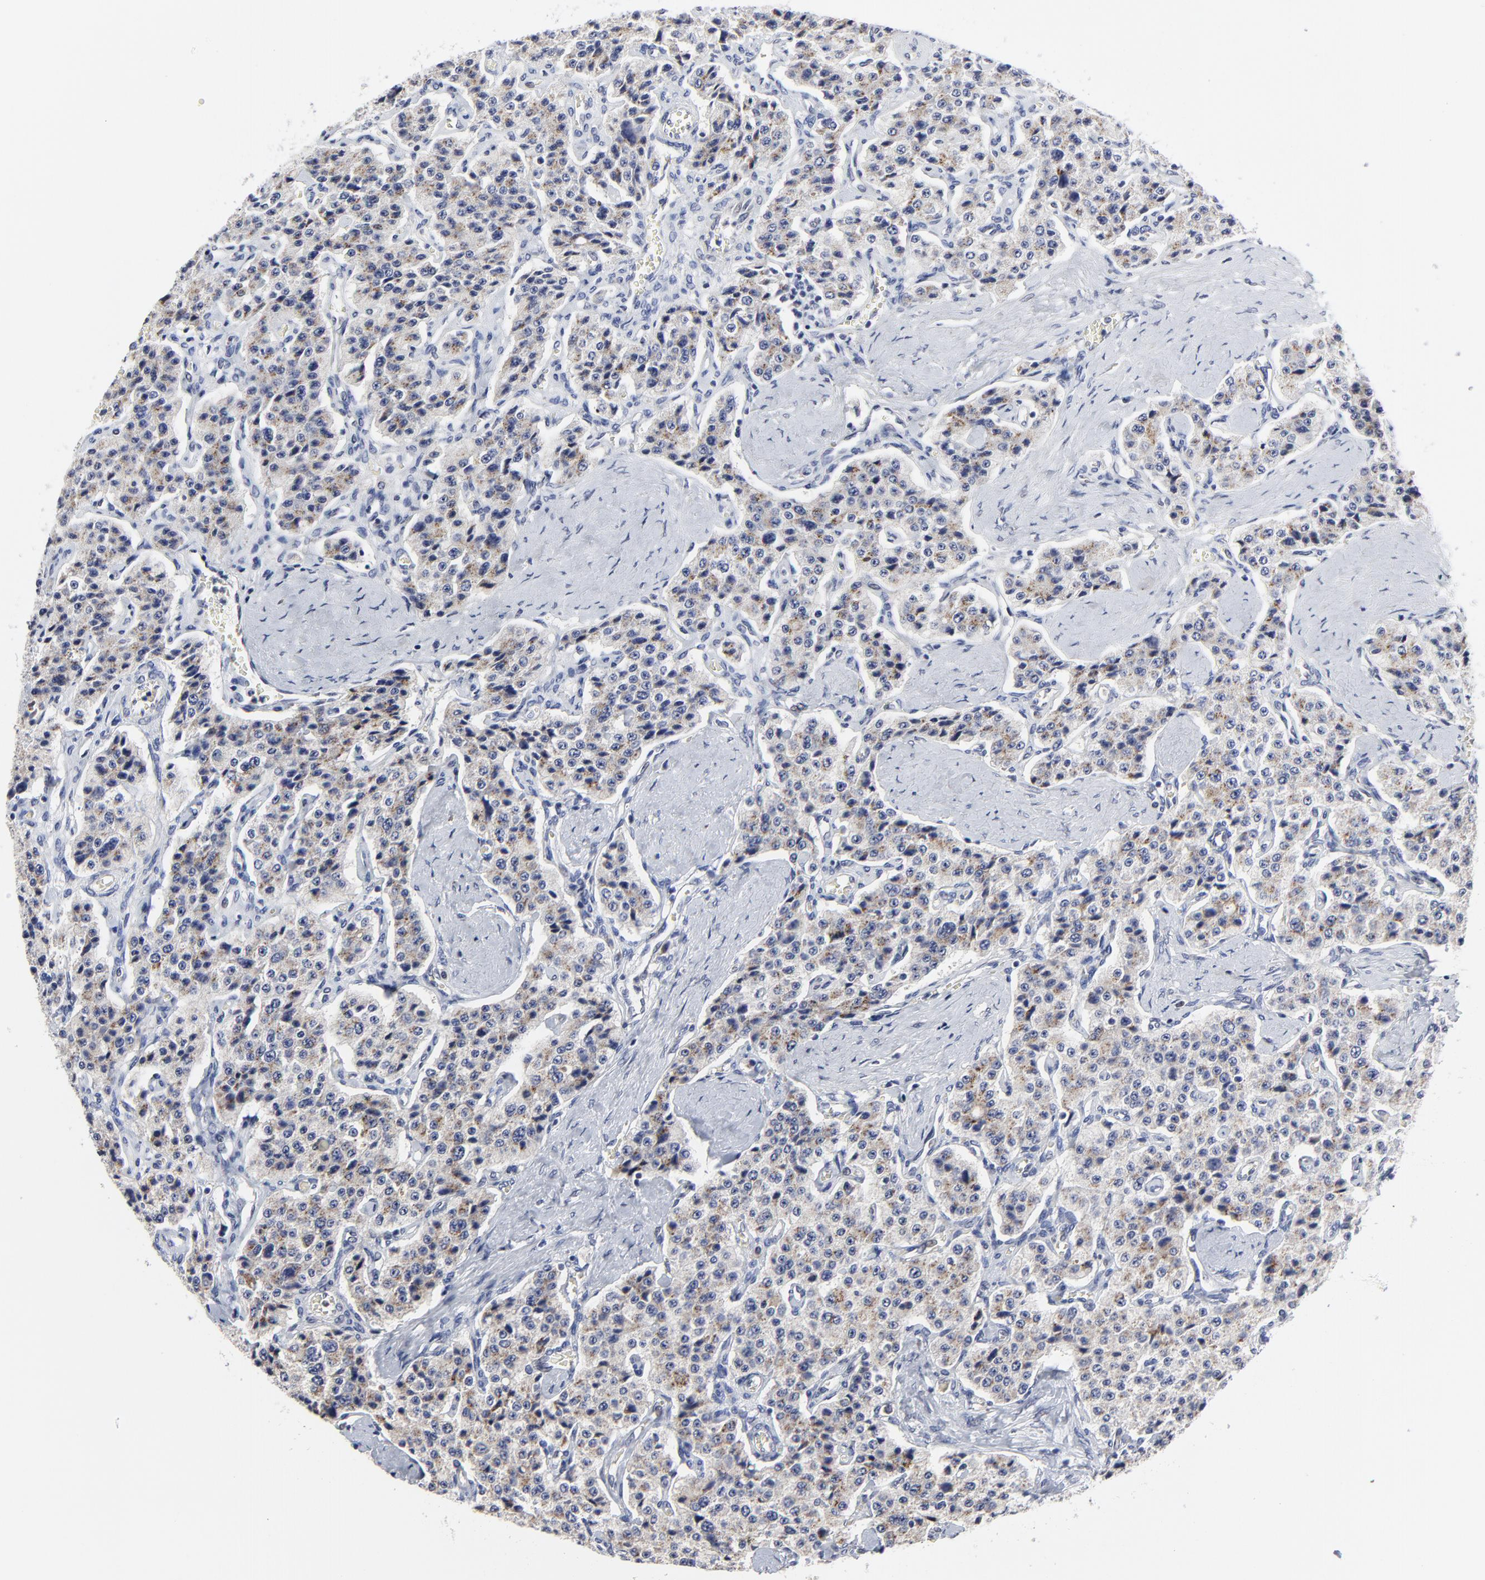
{"staining": {"intensity": "weak", "quantity": "25%-75%", "location": "cytoplasmic/membranous"}, "tissue": "carcinoid", "cell_type": "Tumor cells", "image_type": "cancer", "snomed": [{"axis": "morphology", "description": "Carcinoid, malignant, NOS"}, {"axis": "topography", "description": "Small intestine"}], "caption": "There is low levels of weak cytoplasmic/membranous expression in tumor cells of carcinoid, as demonstrated by immunohistochemical staining (brown color).", "gene": "NCAPH", "patient": {"sex": "male", "age": 63}}